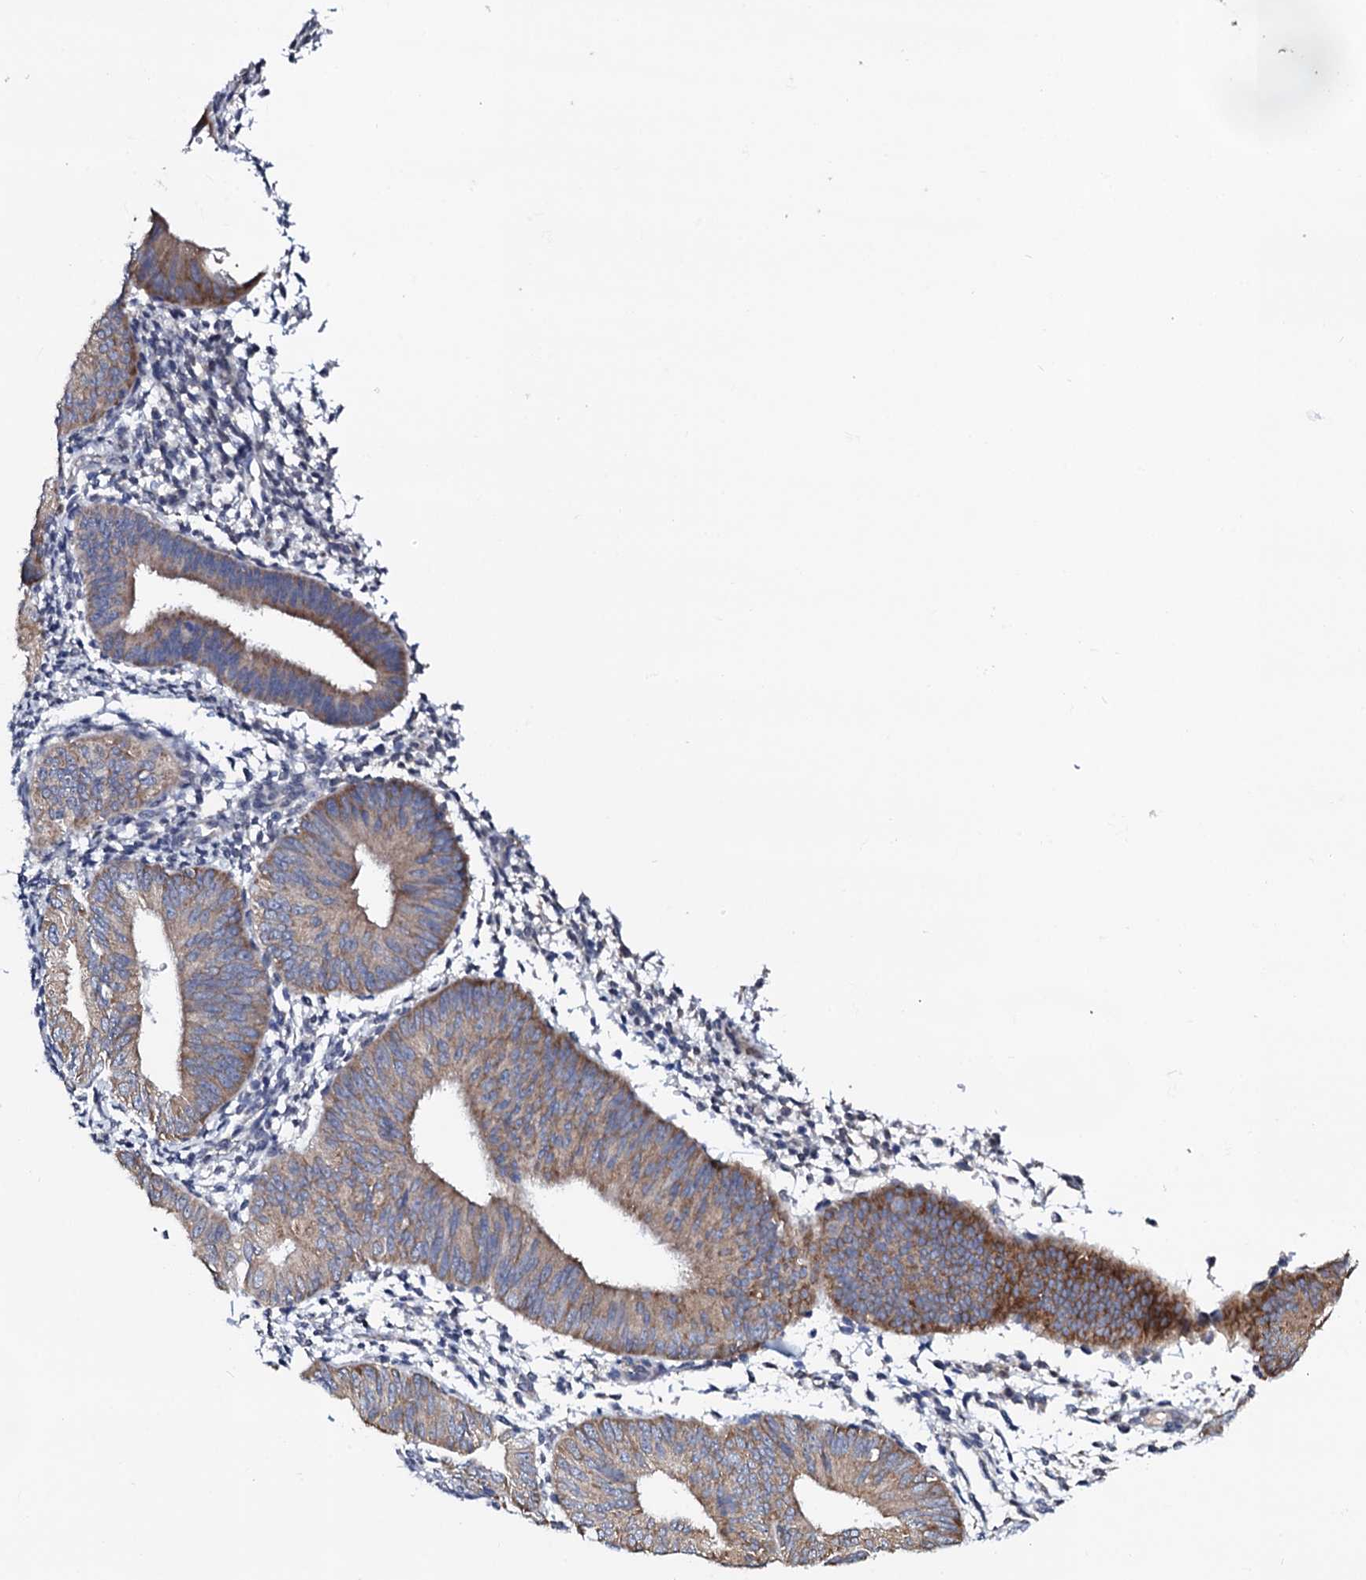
{"staining": {"intensity": "negative", "quantity": "none", "location": "none"}, "tissue": "endometrium", "cell_type": "Cells in endometrial stroma", "image_type": "normal", "snomed": [{"axis": "morphology", "description": "Normal tissue, NOS"}, {"axis": "topography", "description": "Uterus"}, {"axis": "topography", "description": "Endometrium"}], "caption": "Immunohistochemistry (IHC) micrograph of normal endometrium stained for a protein (brown), which shows no positivity in cells in endometrial stroma.", "gene": "NUP58", "patient": {"sex": "female", "age": 48}}